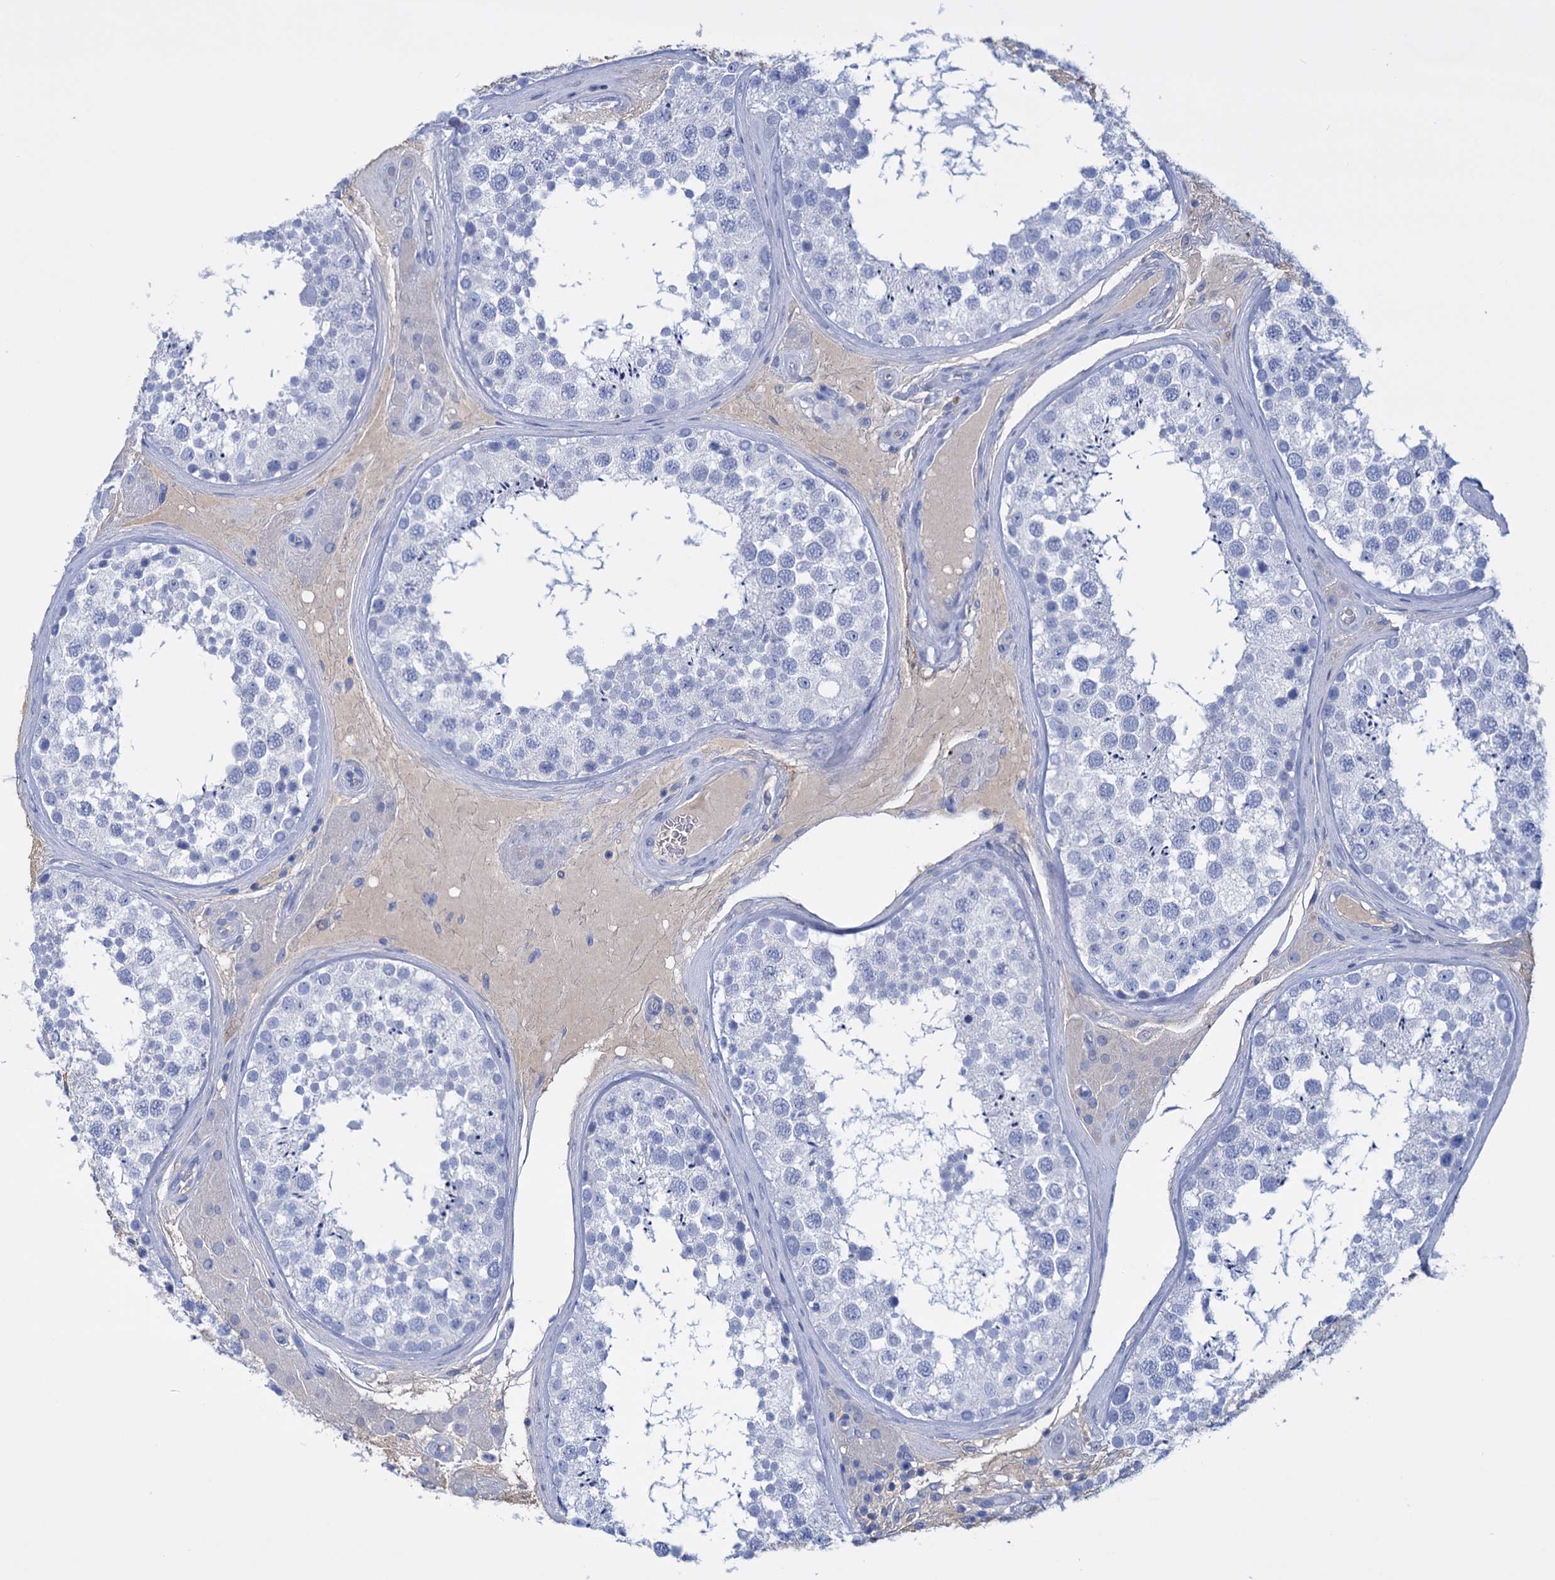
{"staining": {"intensity": "negative", "quantity": "none", "location": "none"}, "tissue": "testis", "cell_type": "Cells in seminiferous ducts", "image_type": "normal", "snomed": [{"axis": "morphology", "description": "Normal tissue, NOS"}, {"axis": "topography", "description": "Testis"}], "caption": "Immunohistochemical staining of benign human testis demonstrates no significant expression in cells in seminiferous ducts. (Stains: DAB (3,3'-diaminobenzidine) IHC with hematoxylin counter stain, Microscopy: brightfield microscopy at high magnification).", "gene": "FBXW12", "patient": {"sex": "male", "age": 46}}